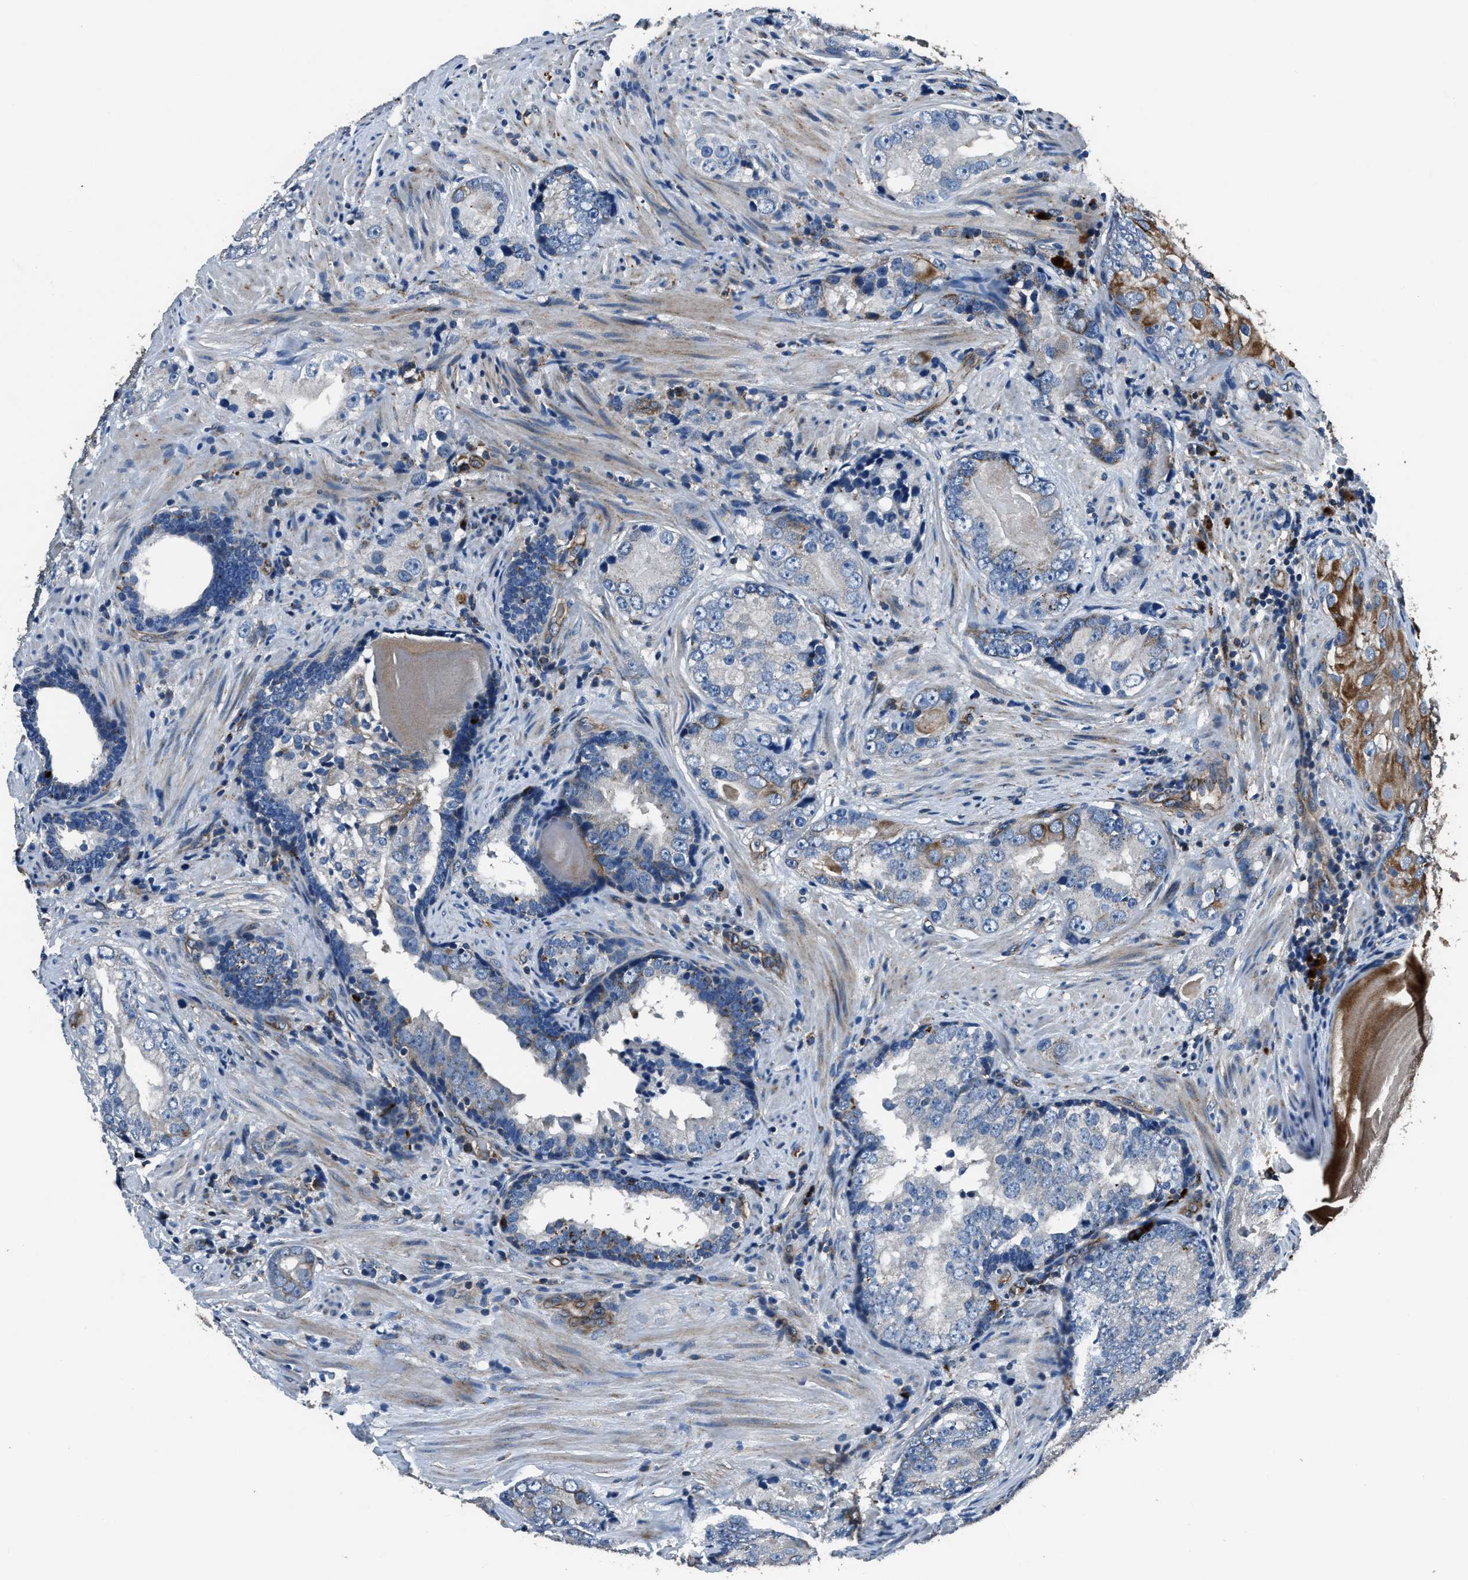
{"staining": {"intensity": "moderate", "quantity": "<25%", "location": "cytoplasmic/membranous"}, "tissue": "prostate cancer", "cell_type": "Tumor cells", "image_type": "cancer", "snomed": [{"axis": "morphology", "description": "Adenocarcinoma, High grade"}, {"axis": "topography", "description": "Prostate"}], "caption": "Protein analysis of prostate cancer tissue reveals moderate cytoplasmic/membranous positivity in approximately <25% of tumor cells. The staining was performed using DAB, with brown indicating positive protein expression. Nuclei are stained blue with hematoxylin.", "gene": "OGDH", "patient": {"sex": "male", "age": 66}}